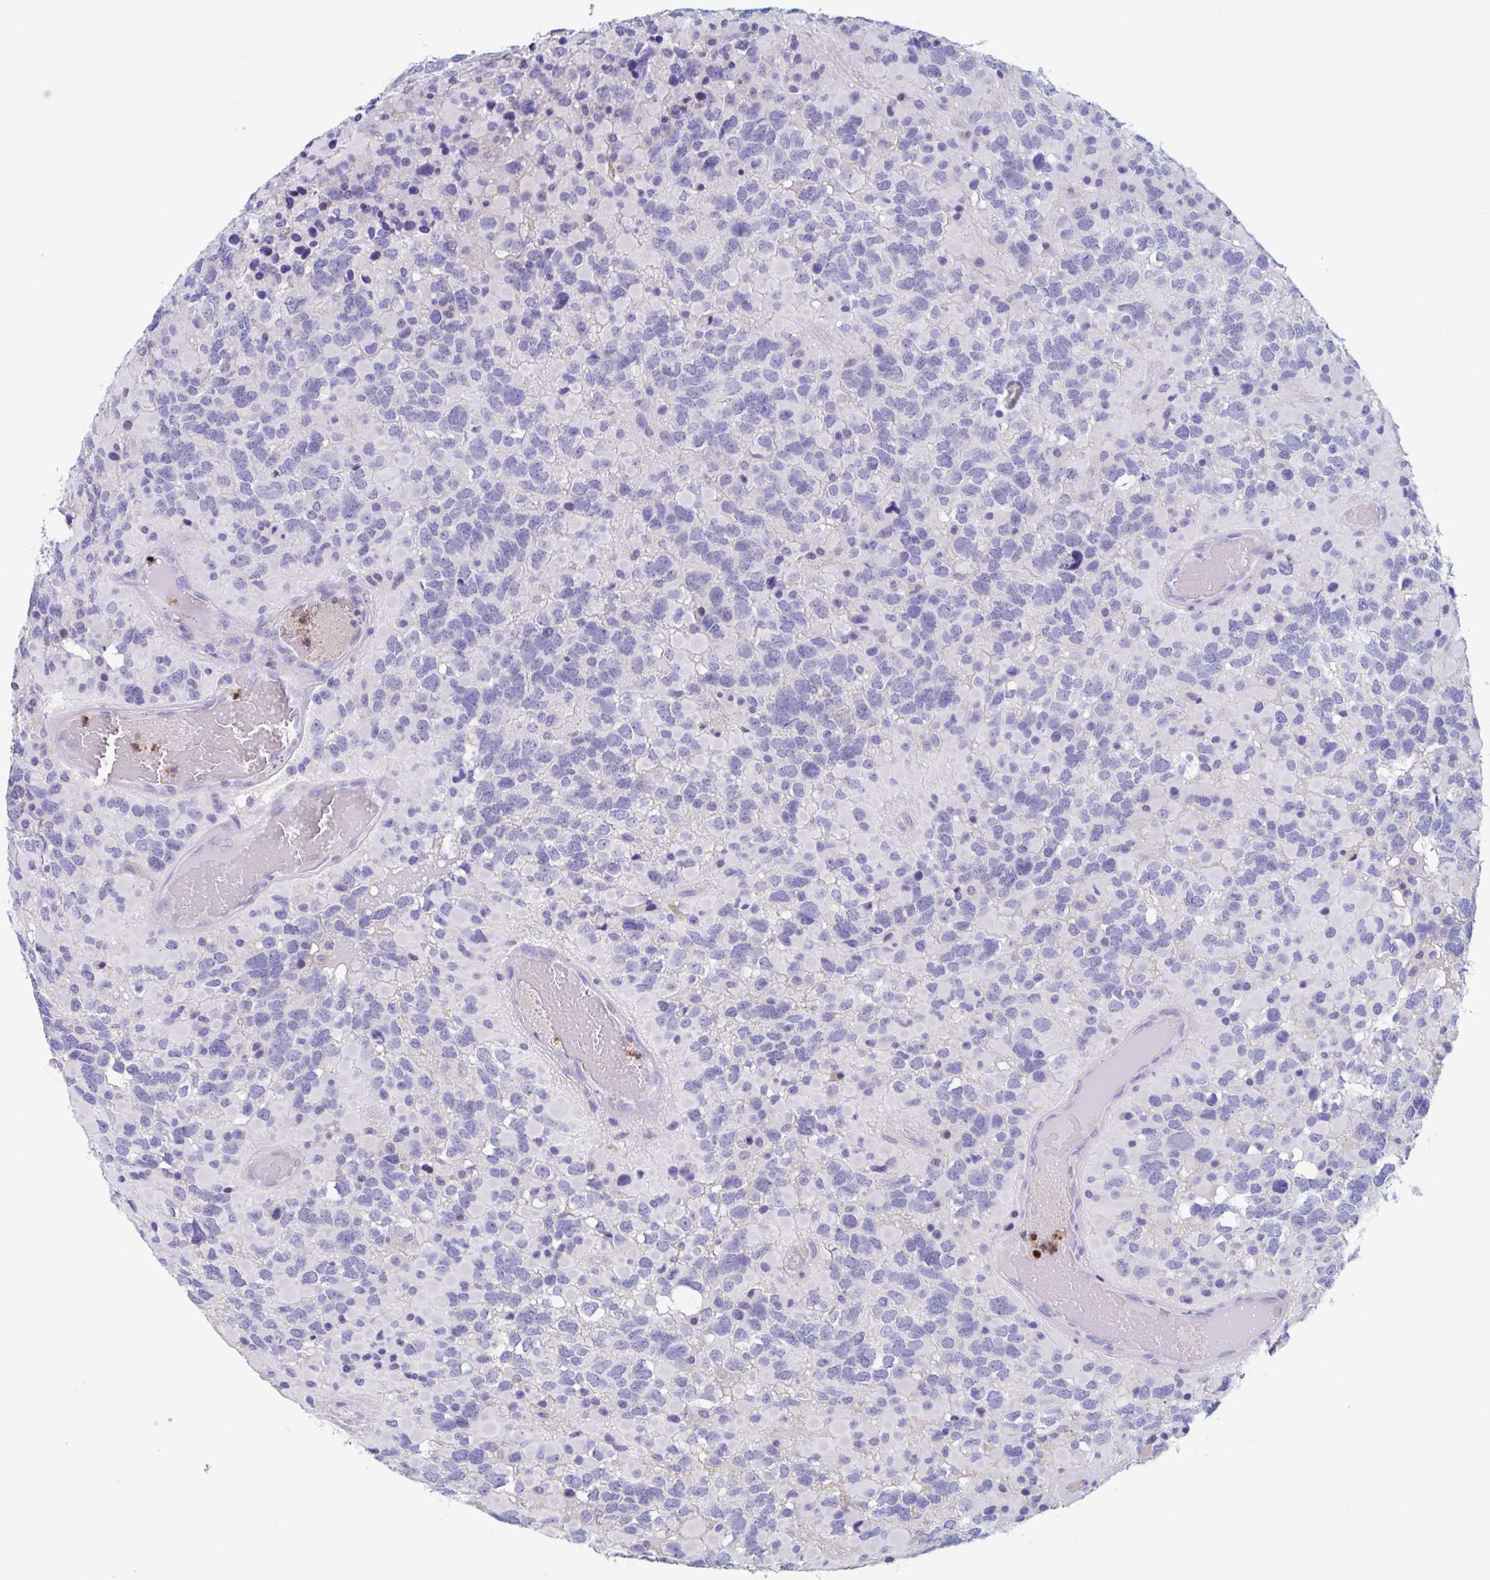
{"staining": {"intensity": "negative", "quantity": "none", "location": "none"}, "tissue": "glioma", "cell_type": "Tumor cells", "image_type": "cancer", "snomed": [{"axis": "morphology", "description": "Glioma, malignant, High grade"}, {"axis": "topography", "description": "Brain"}], "caption": "IHC photomicrograph of human high-grade glioma (malignant) stained for a protein (brown), which displays no expression in tumor cells. (DAB immunohistochemistry, high magnification).", "gene": "ZNHIT2", "patient": {"sex": "female", "age": 40}}